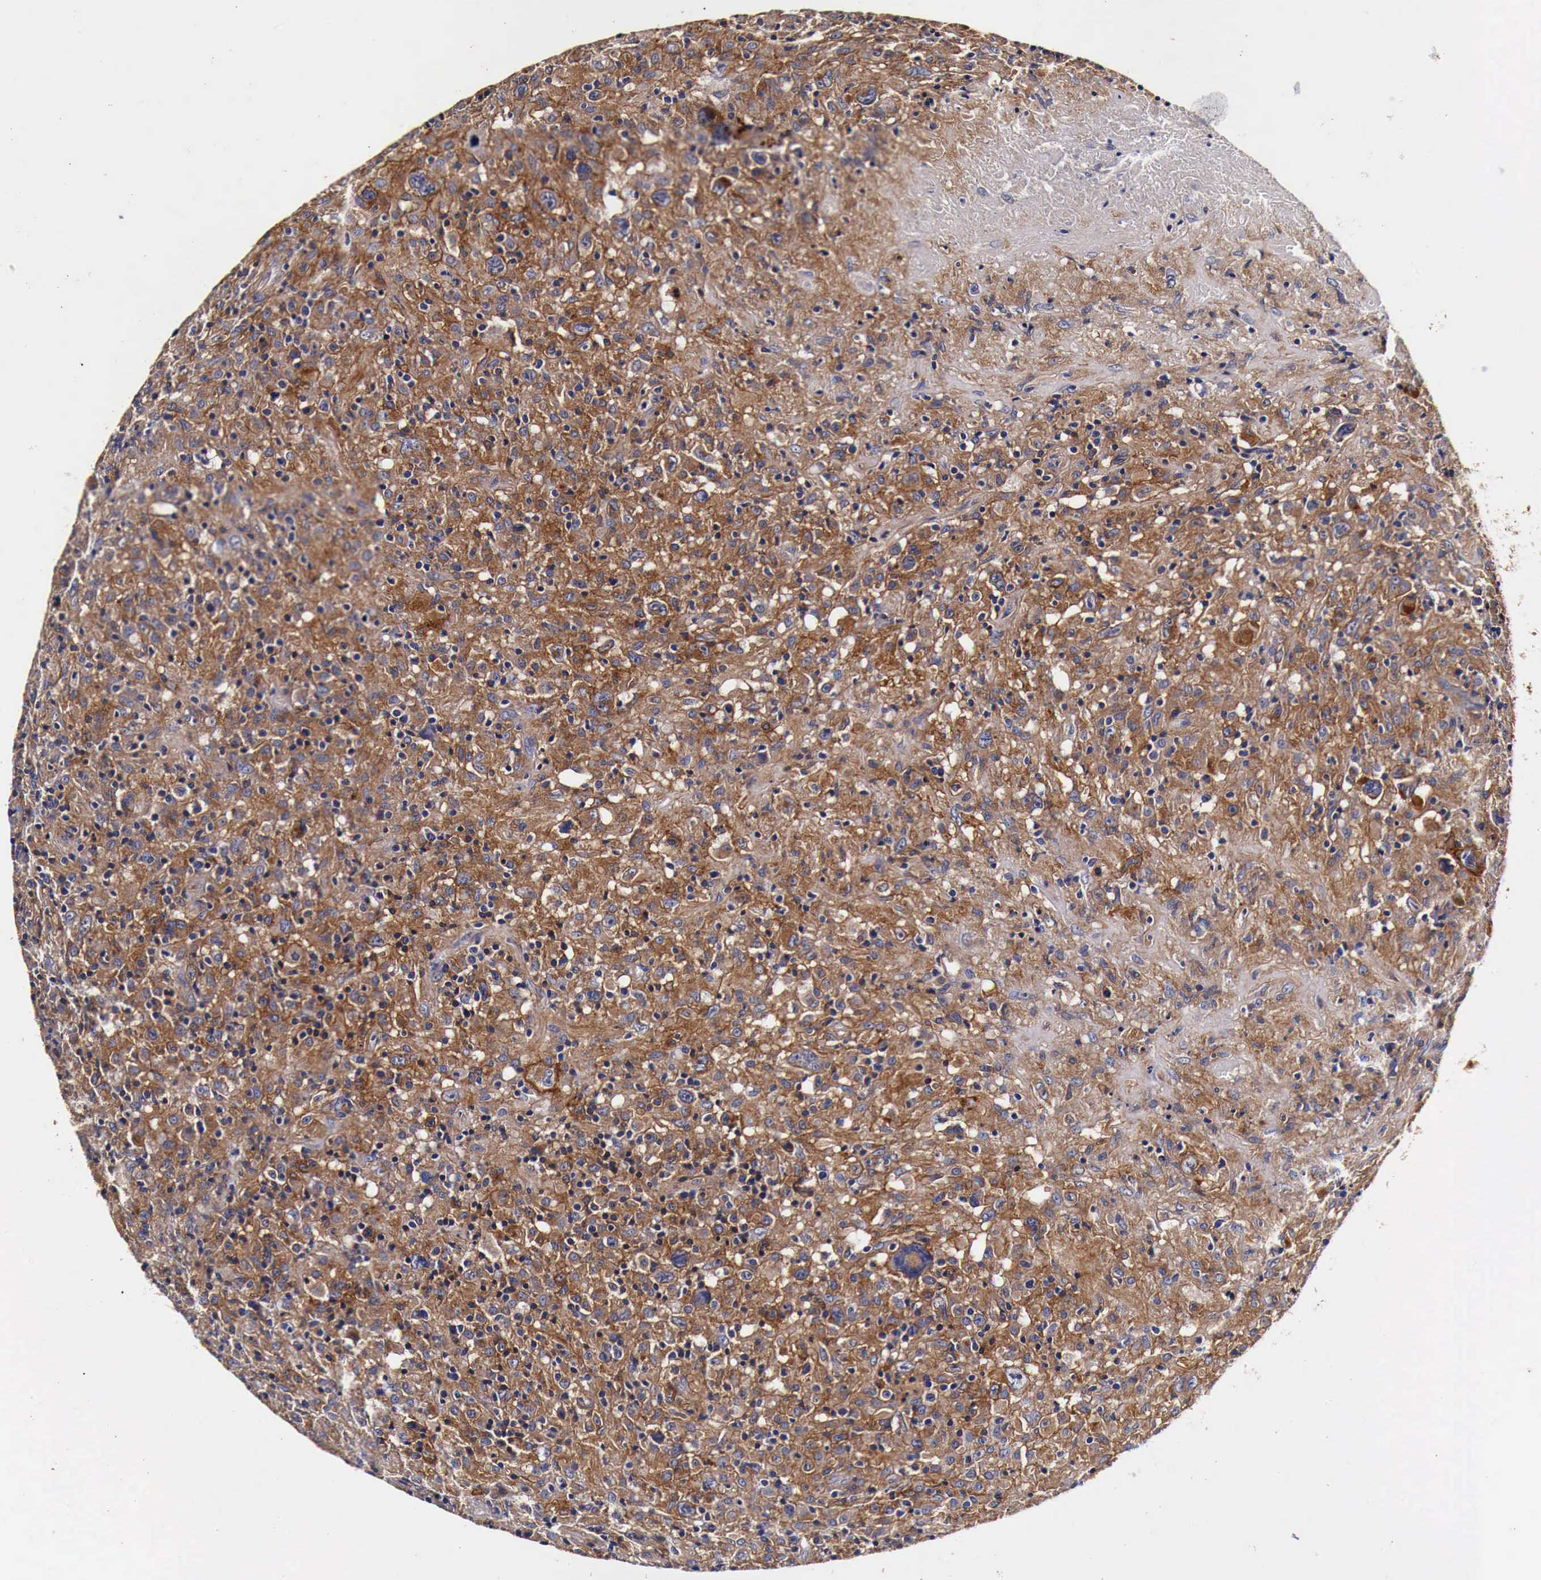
{"staining": {"intensity": "moderate", "quantity": ">75%", "location": "cytoplasmic/membranous"}, "tissue": "lymphoma", "cell_type": "Tumor cells", "image_type": "cancer", "snomed": [{"axis": "morphology", "description": "Hodgkin's disease, NOS"}, {"axis": "topography", "description": "Lymph node"}], "caption": "An image of lymphoma stained for a protein shows moderate cytoplasmic/membranous brown staining in tumor cells. Nuclei are stained in blue.", "gene": "RP2", "patient": {"sex": "male", "age": 46}}